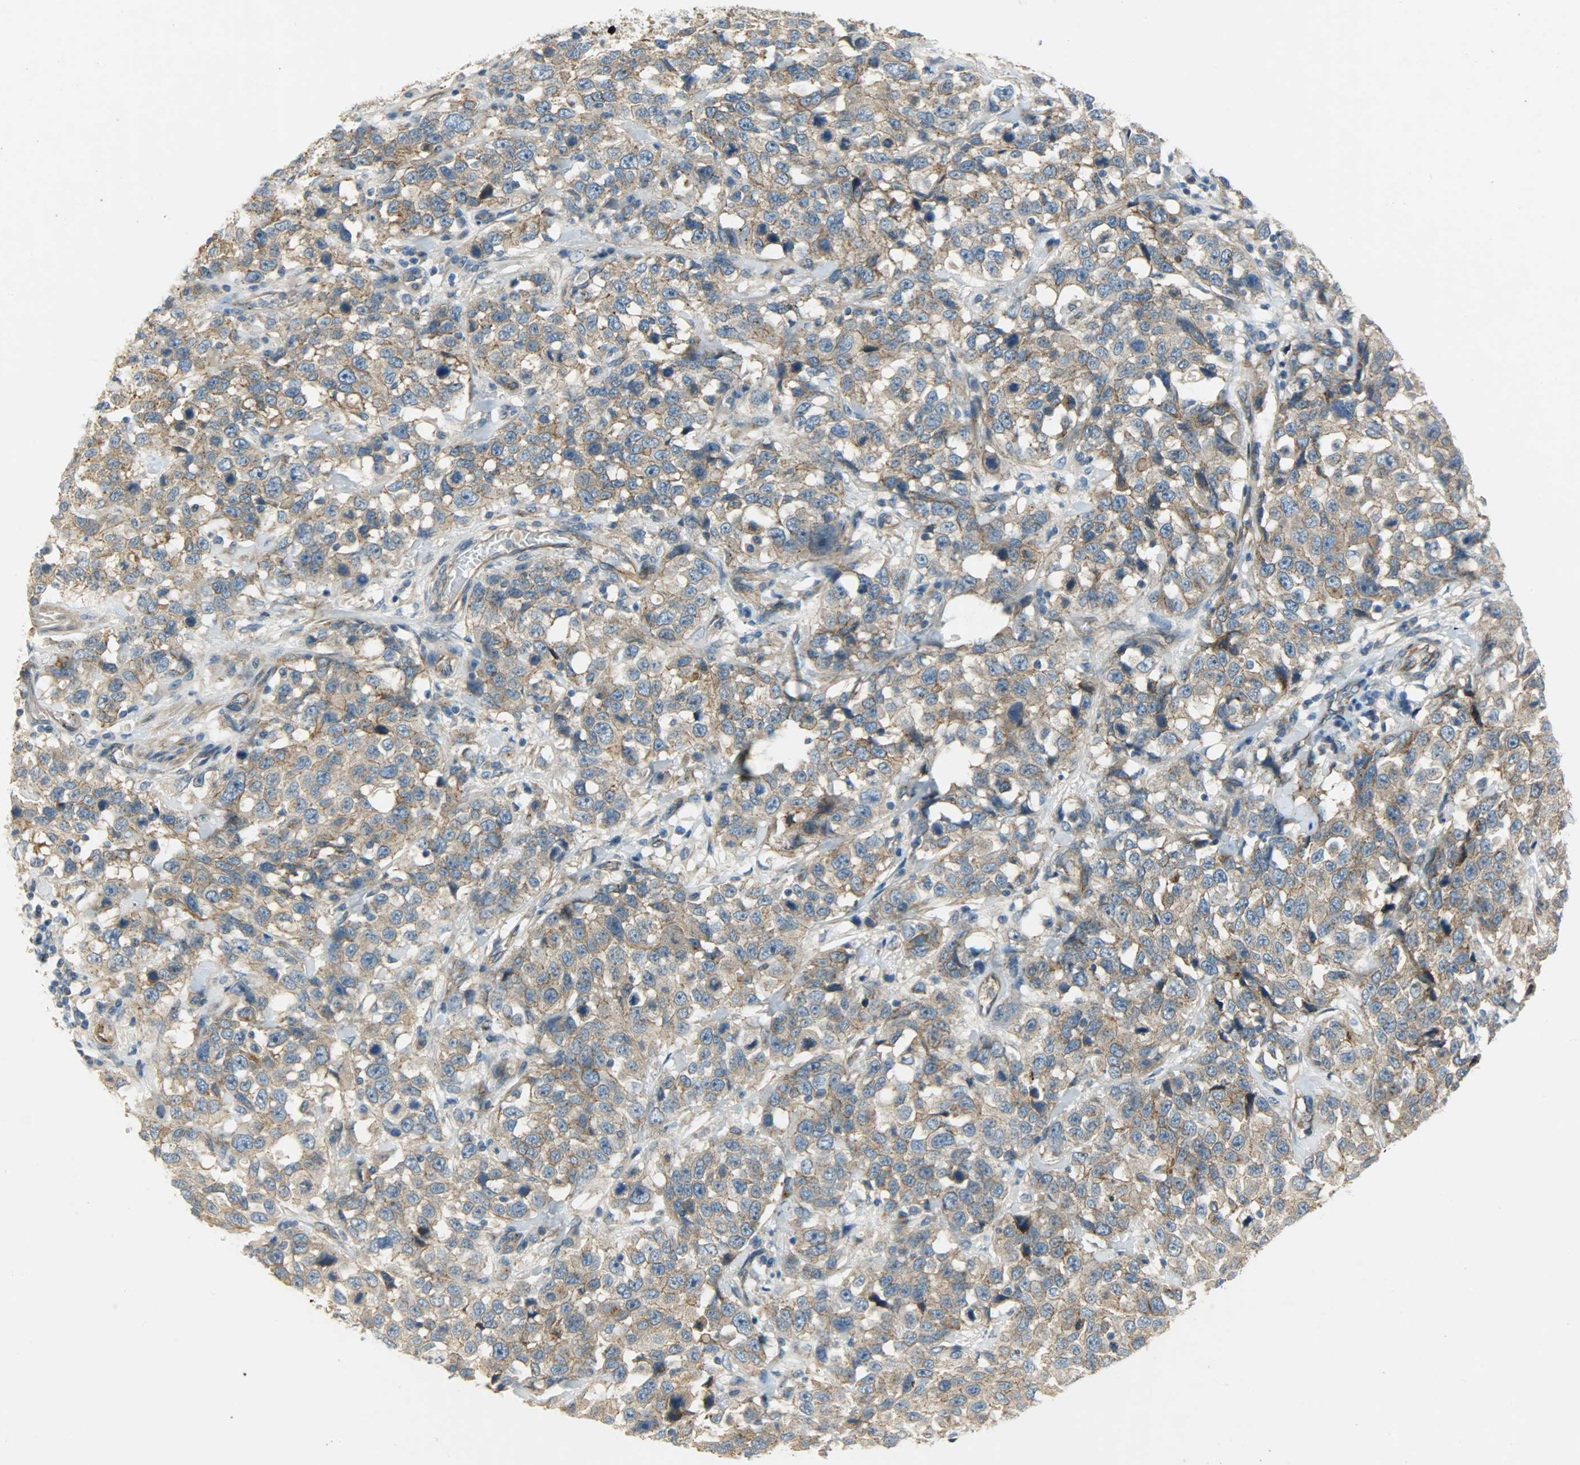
{"staining": {"intensity": "moderate", "quantity": ">75%", "location": "cytoplasmic/membranous"}, "tissue": "stomach cancer", "cell_type": "Tumor cells", "image_type": "cancer", "snomed": [{"axis": "morphology", "description": "Normal tissue, NOS"}, {"axis": "morphology", "description": "Adenocarcinoma, NOS"}, {"axis": "topography", "description": "Stomach"}], "caption": "A micrograph of stomach cancer (adenocarcinoma) stained for a protein displays moderate cytoplasmic/membranous brown staining in tumor cells.", "gene": "KIAA1217", "patient": {"sex": "male", "age": 48}}